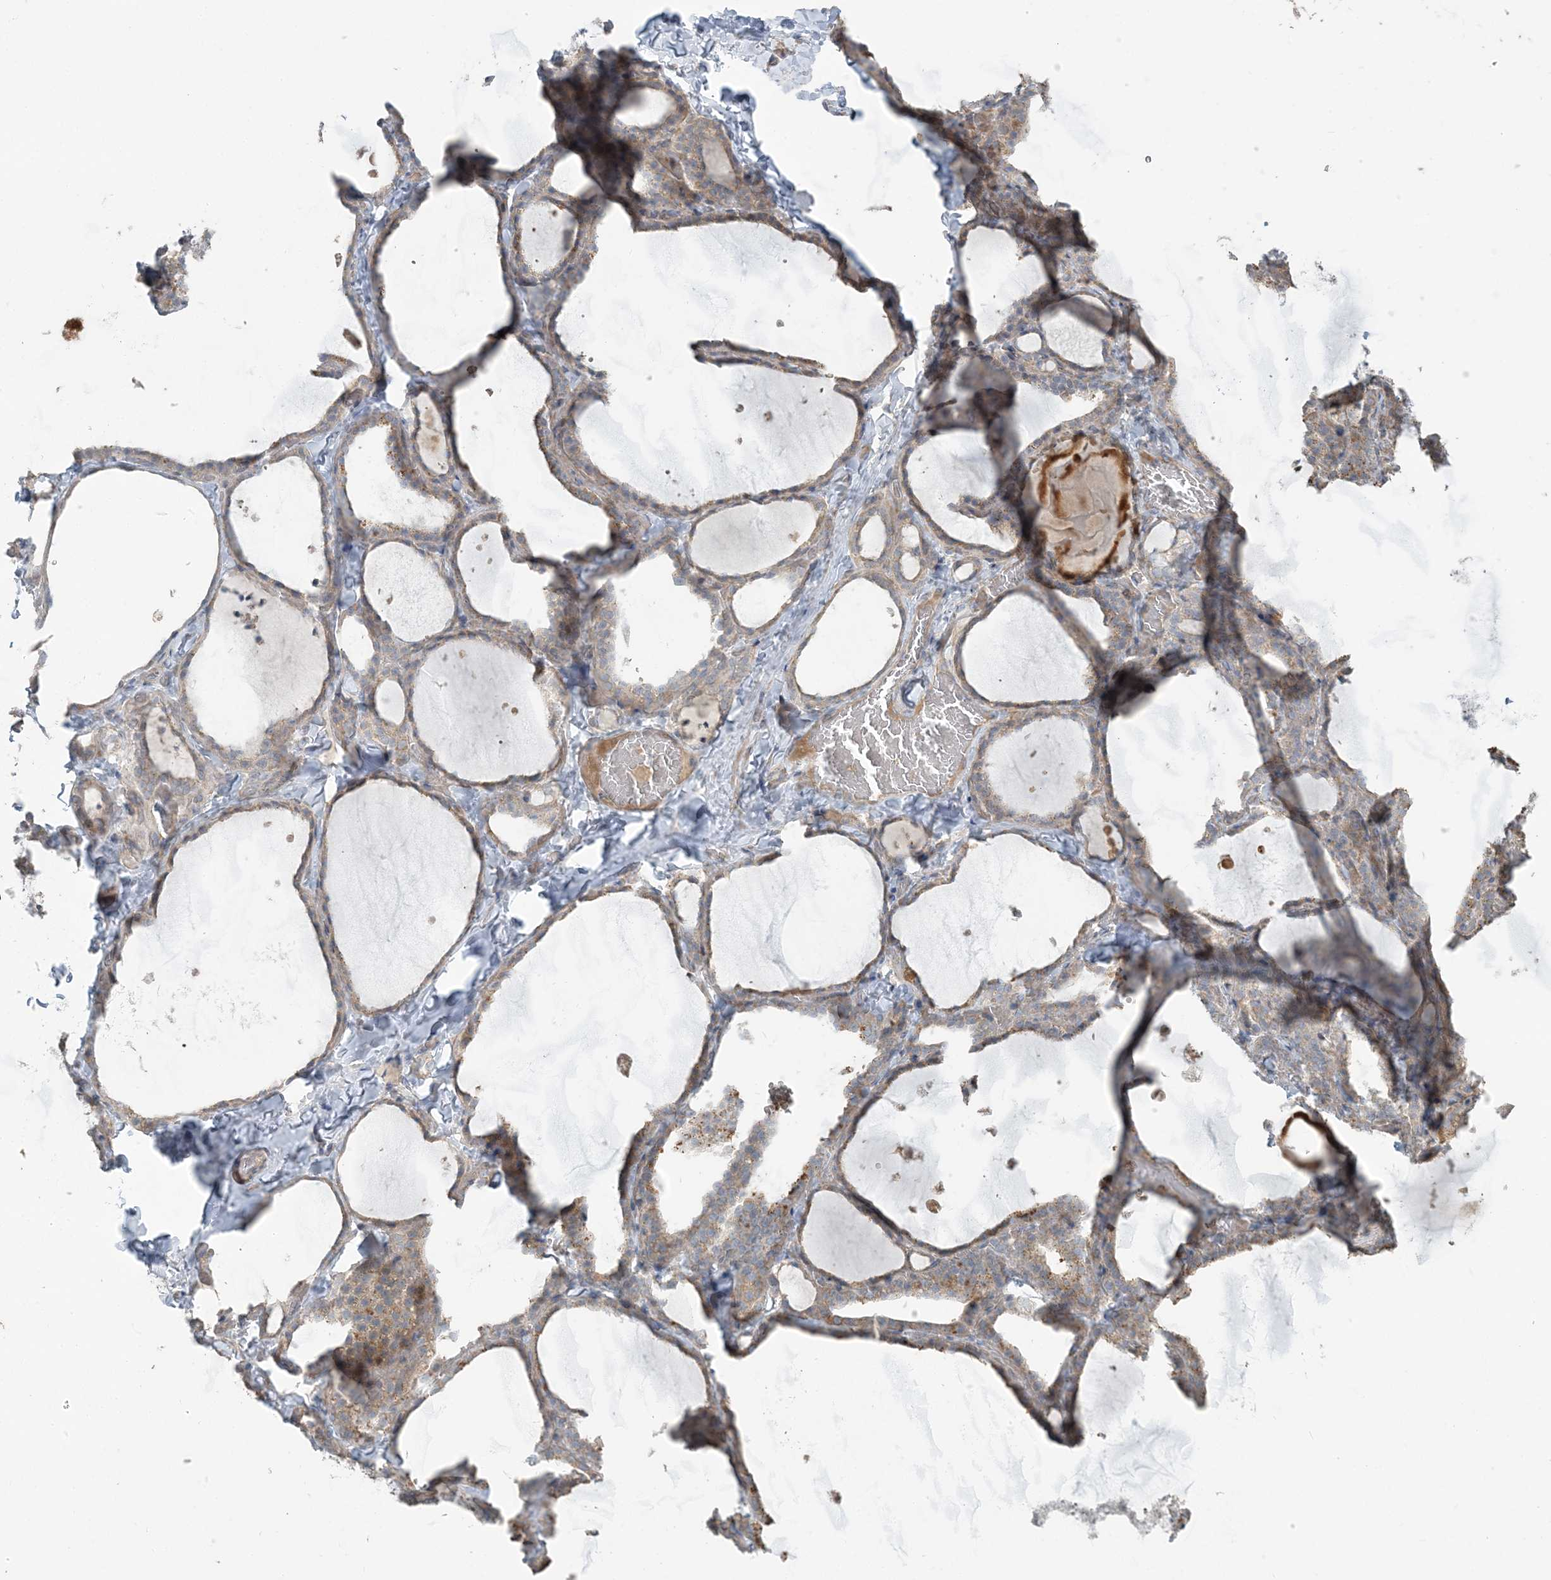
{"staining": {"intensity": "weak", "quantity": "<25%", "location": "cytoplasmic/membranous"}, "tissue": "thyroid gland", "cell_type": "Glandular cells", "image_type": "normal", "snomed": [{"axis": "morphology", "description": "Normal tissue, NOS"}, {"axis": "topography", "description": "Thyroid gland"}], "caption": "Thyroid gland was stained to show a protein in brown. There is no significant positivity in glandular cells. Nuclei are stained in blue.", "gene": "SLC4A10", "patient": {"sex": "female", "age": 22}}